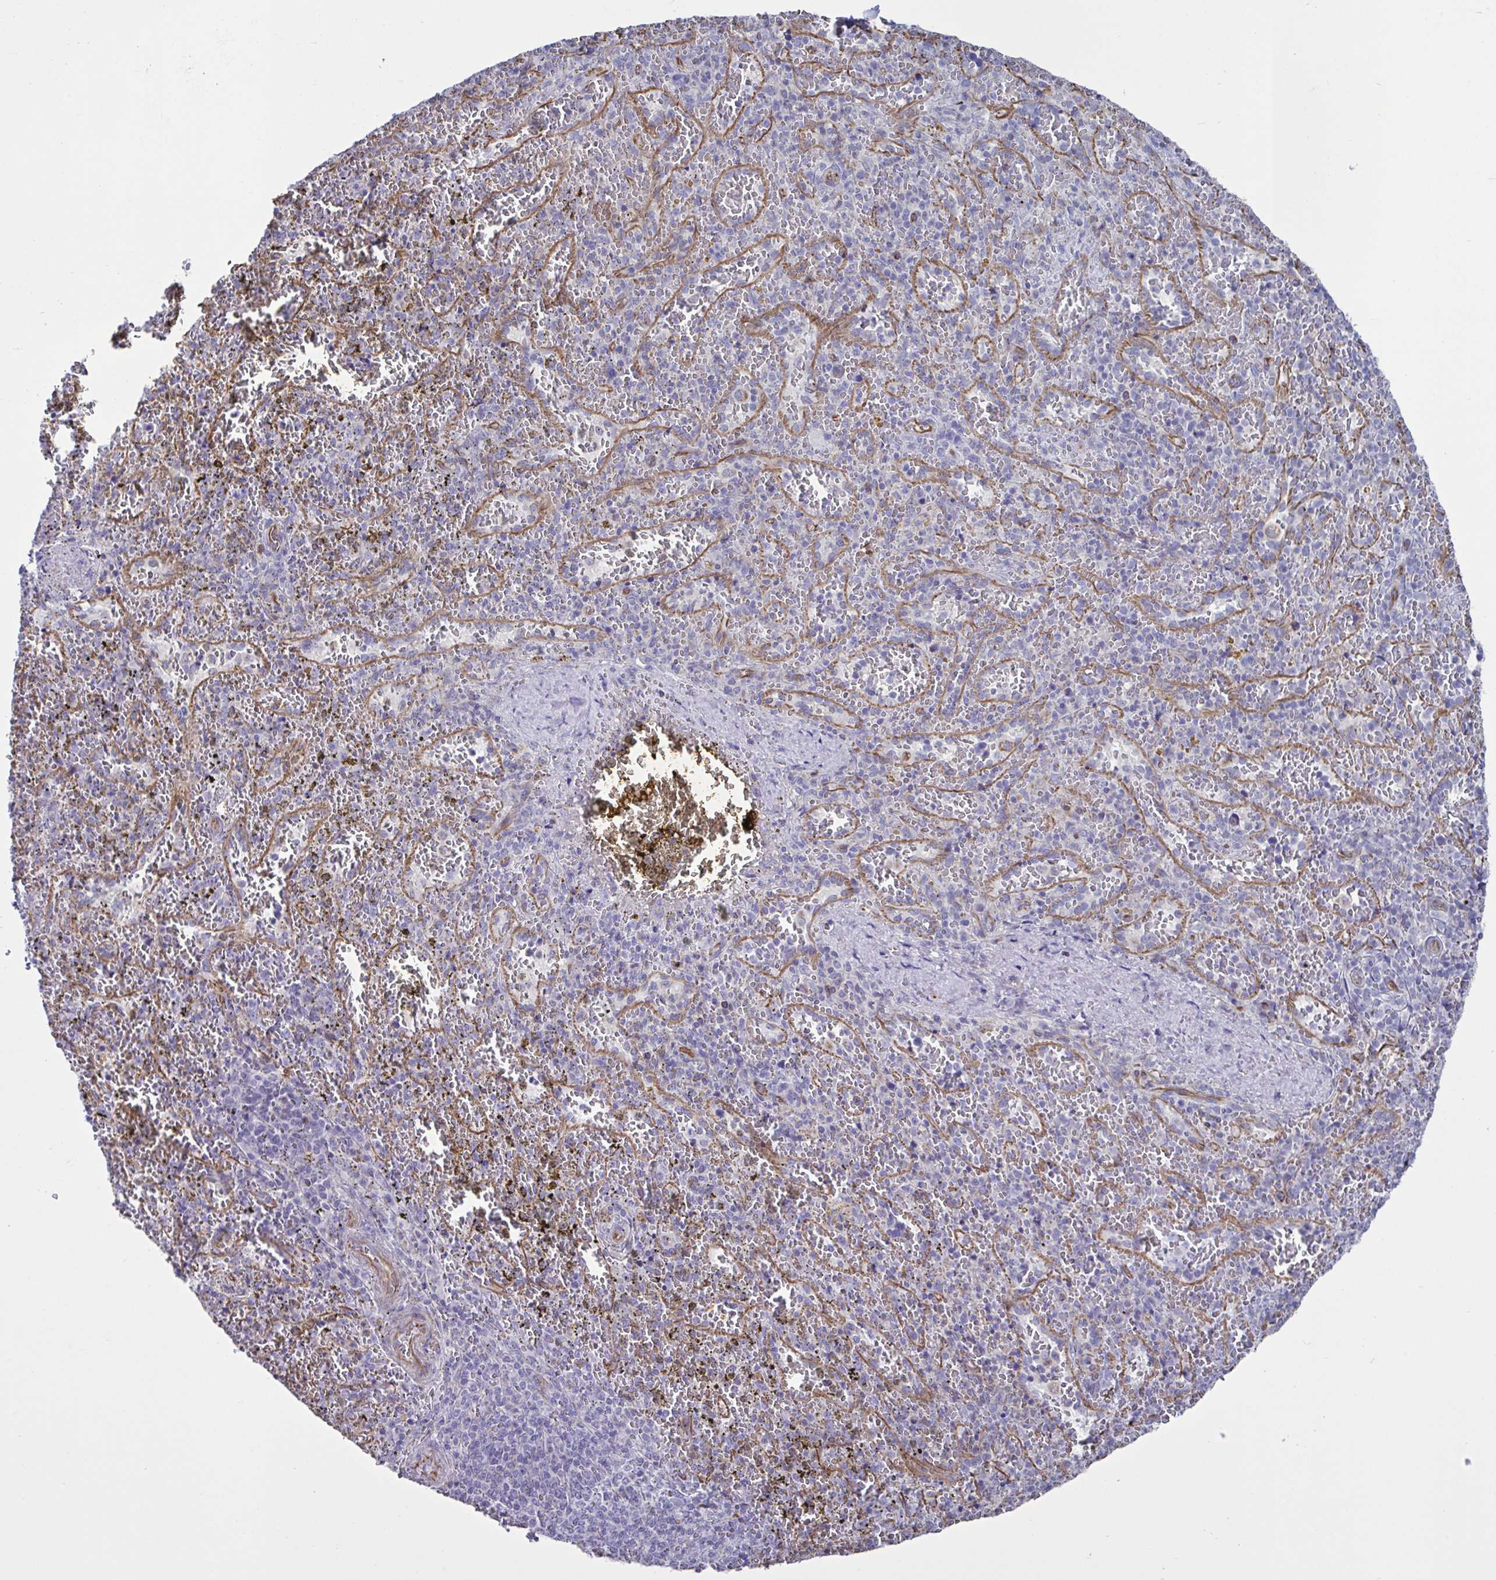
{"staining": {"intensity": "negative", "quantity": "none", "location": "none"}, "tissue": "spleen", "cell_type": "Cells in red pulp", "image_type": "normal", "snomed": [{"axis": "morphology", "description": "Normal tissue, NOS"}, {"axis": "topography", "description": "Spleen"}], "caption": "DAB immunohistochemical staining of normal spleen demonstrates no significant staining in cells in red pulp. Brightfield microscopy of immunohistochemistry (IHC) stained with DAB (3,3'-diaminobenzidine) (brown) and hematoxylin (blue), captured at high magnification.", "gene": "TMEM86B", "patient": {"sex": "female", "age": 50}}